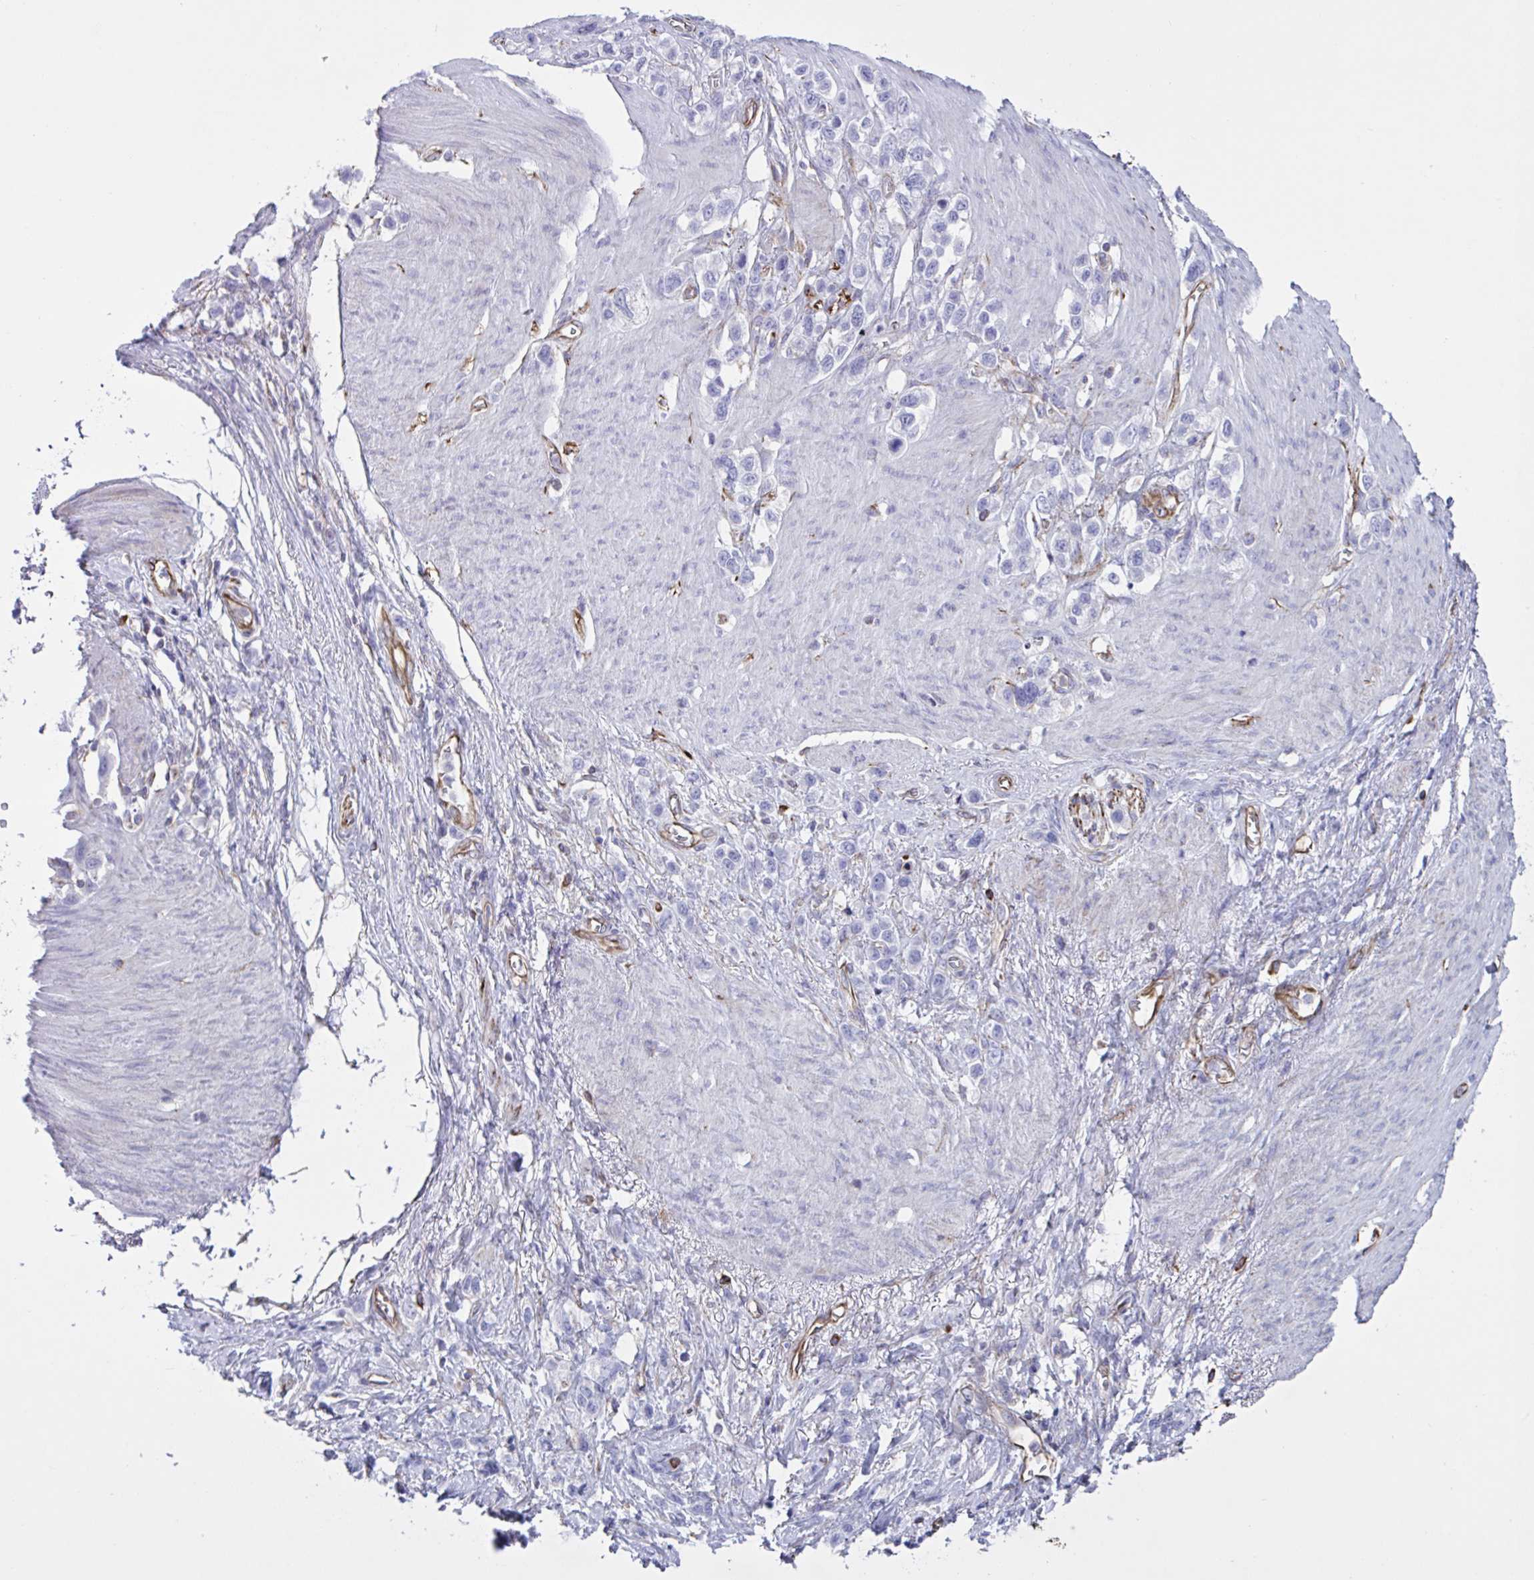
{"staining": {"intensity": "negative", "quantity": "none", "location": "none"}, "tissue": "stomach cancer", "cell_type": "Tumor cells", "image_type": "cancer", "snomed": [{"axis": "morphology", "description": "Adenocarcinoma, NOS"}, {"axis": "topography", "description": "Stomach"}], "caption": "There is no significant positivity in tumor cells of adenocarcinoma (stomach).", "gene": "TMEM86B", "patient": {"sex": "female", "age": 65}}